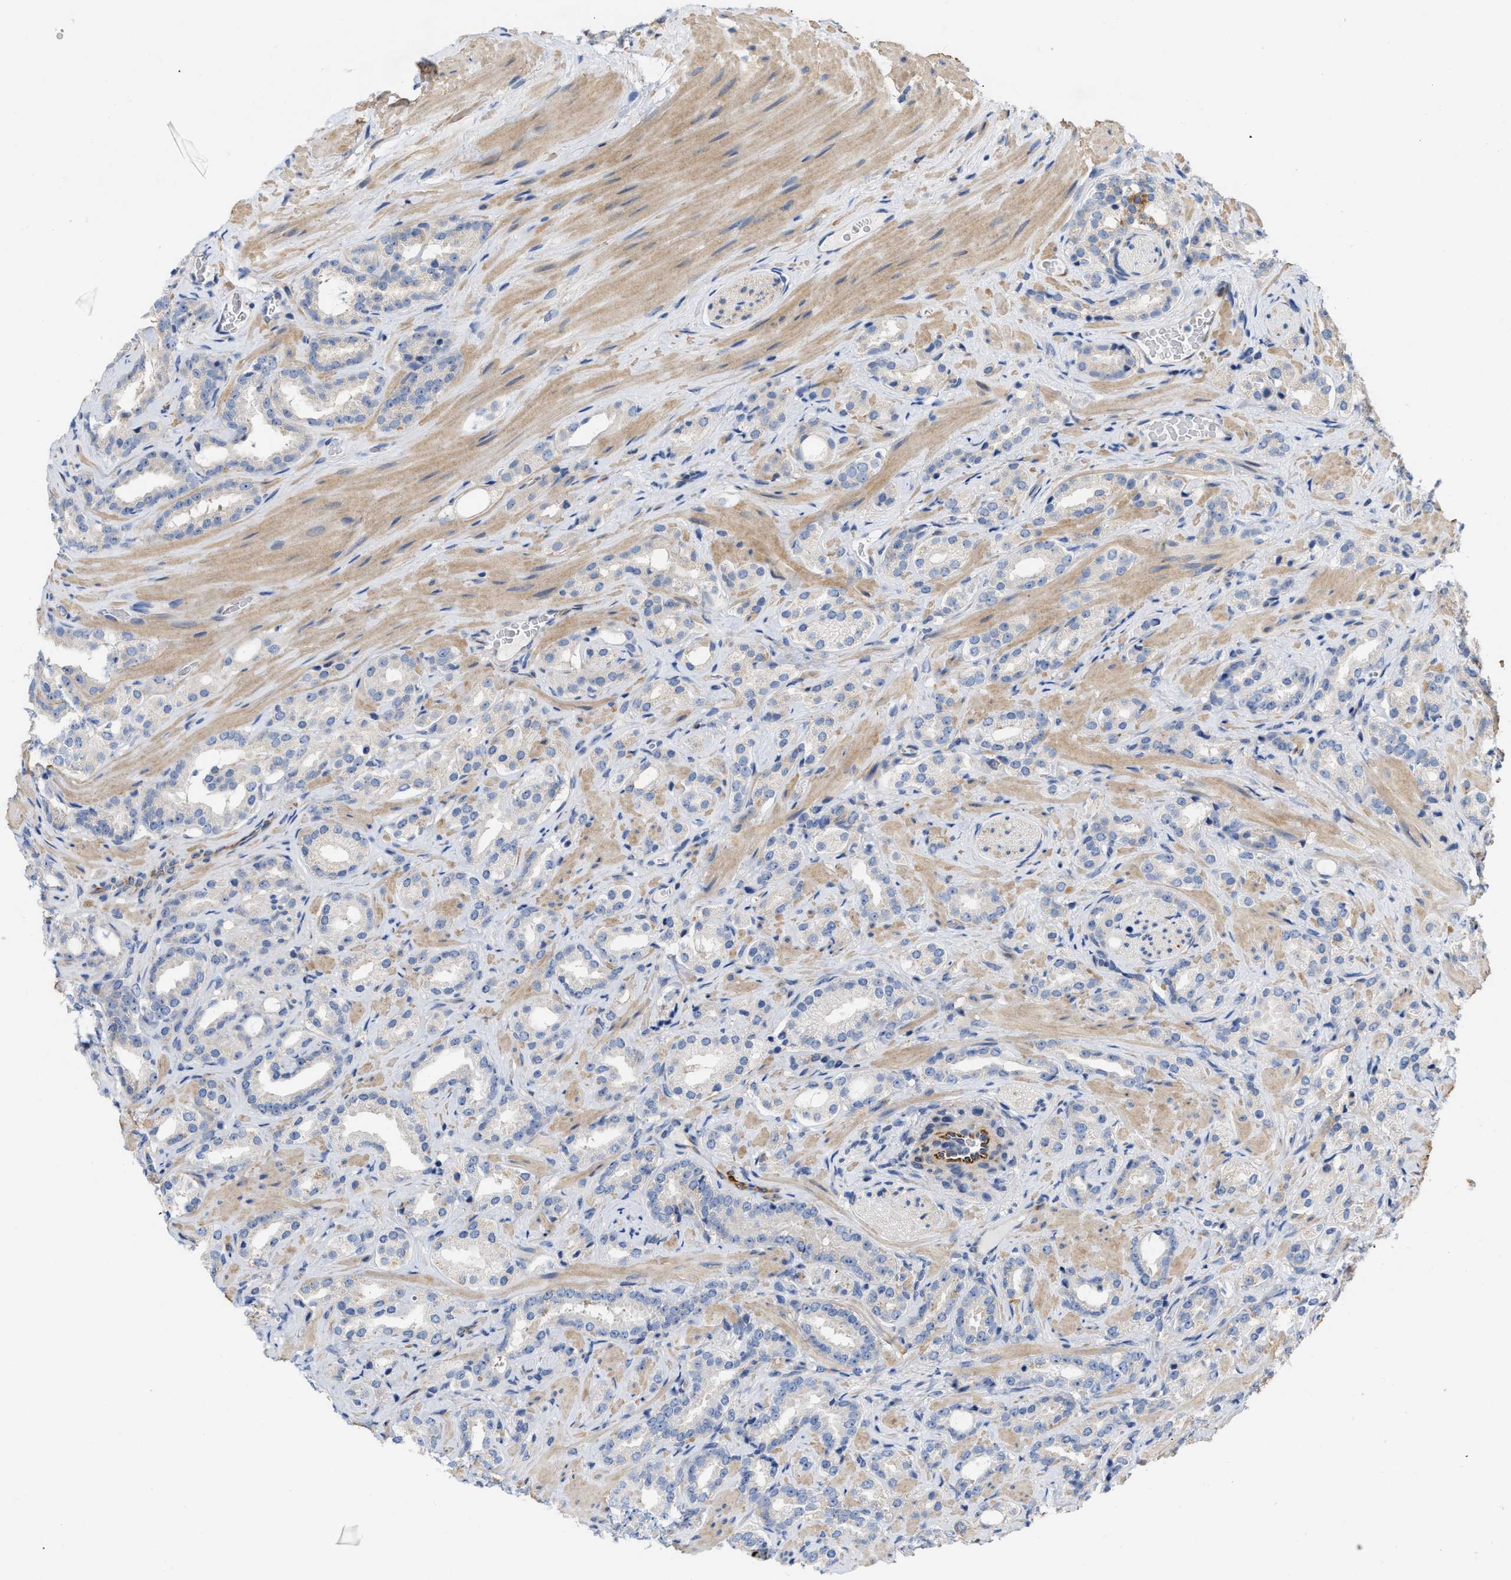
{"staining": {"intensity": "negative", "quantity": "none", "location": "none"}, "tissue": "prostate cancer", "cell_type": "Tumor cells", "image_type": "cancer", "snomed": [{"axis": "morphology", "description": "Adenocarcinoma, High grade"}, {"axis": "topography", "description": "Prostate"}], "caption": "Immunohistochemistry (IHC) histopathology image of neoplastic tissue: adenocarcinoma (high-grade) (prostate) stained with DAB demonstrates no significant protein expression in tumor cells. (Stains: DAB (3,3'-diaminobenzidine) immunohistochemistry (IHC) with hematoxylin counter stain, Microscopy: brightfield microscopy at high magnification).", "gene": "TMEM131", "patient": {"sex": "male", "age": 64}}